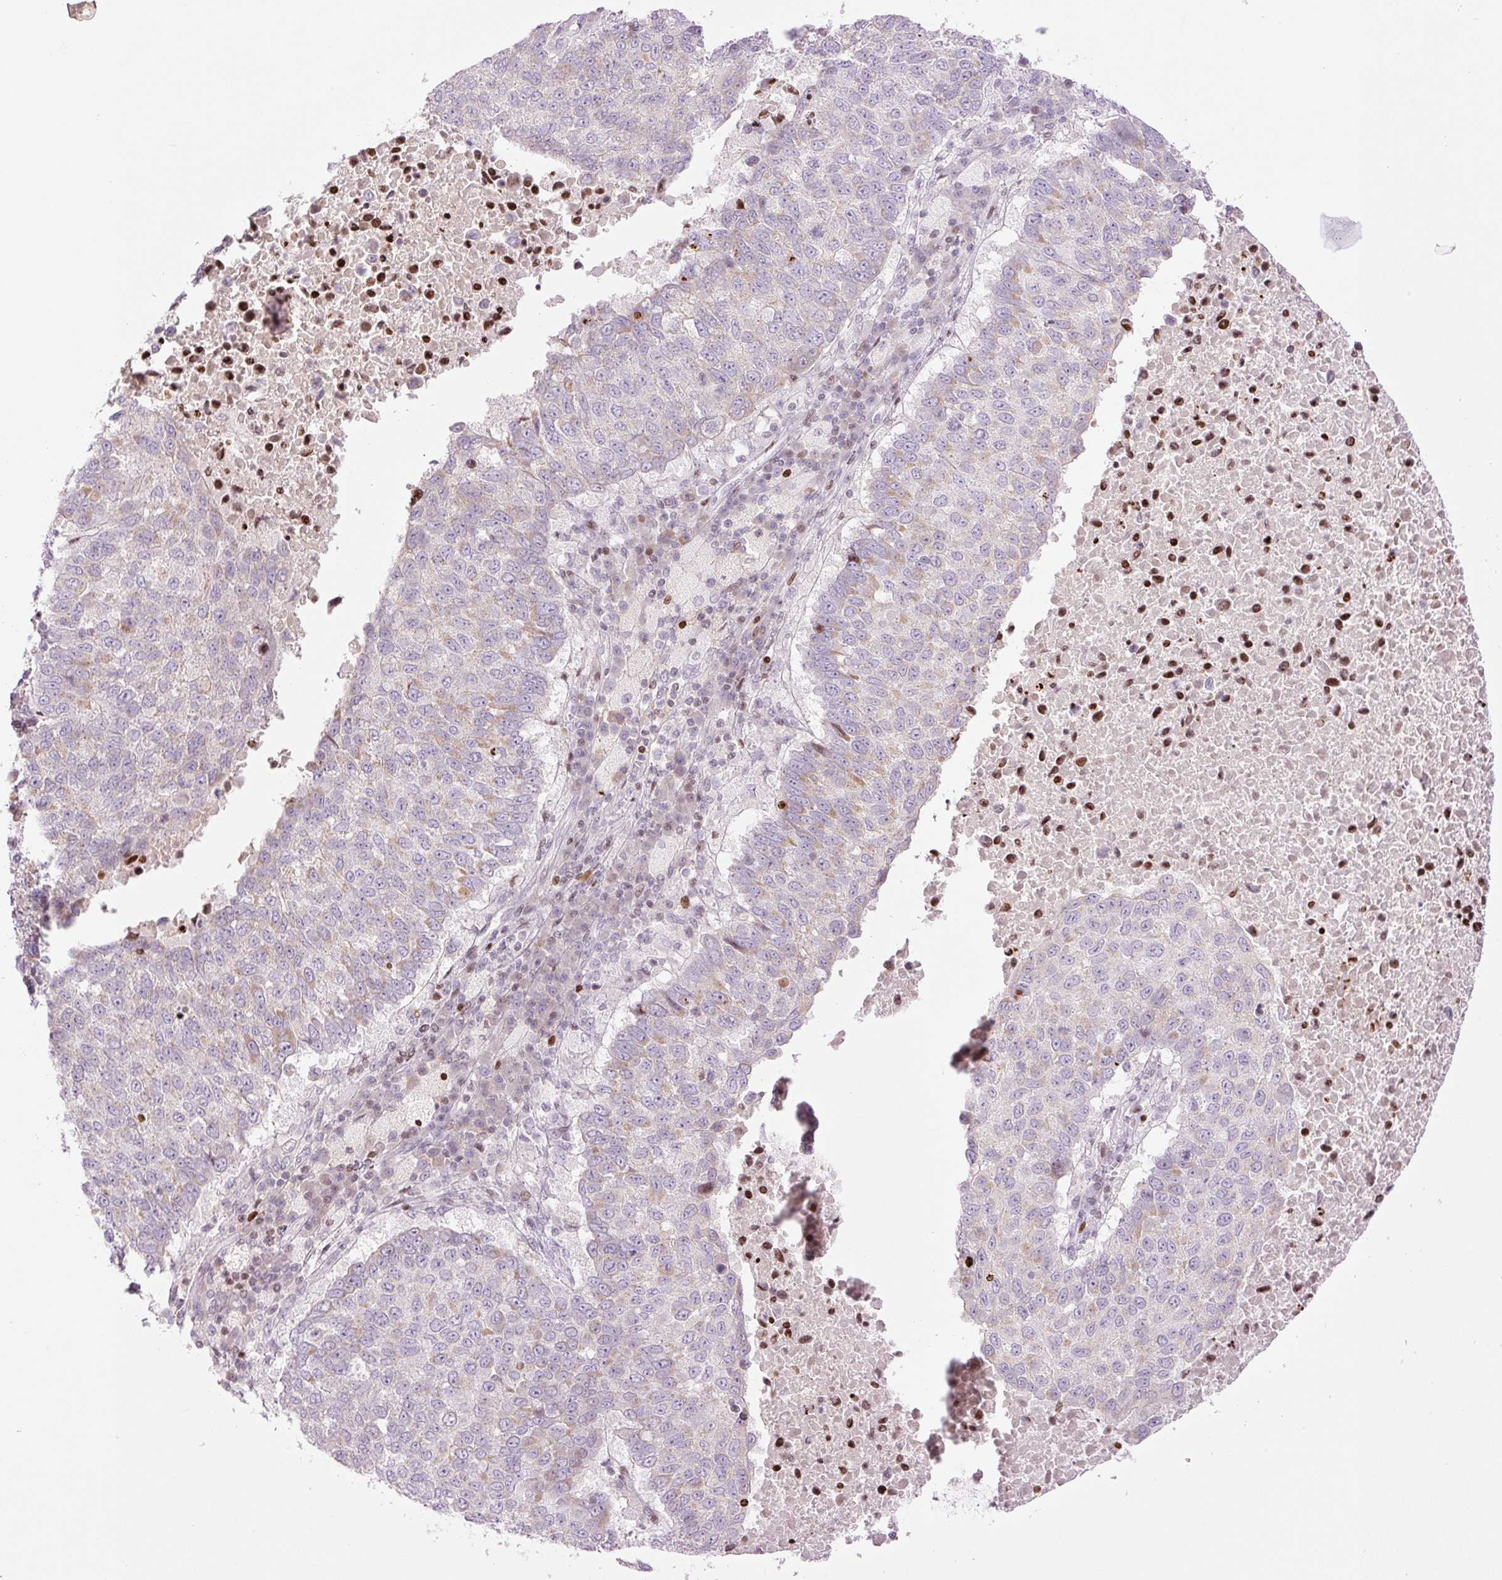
{"staining": {"intensity": "weak", "quantity": "25%-75%", "location": "cytoplasmic/membranous"}, "tissue": "lung cancer", "cell_type": "Tumor cells", "image_type": "cancer", "snomed": [{"axis": "morphology", "description": "Squamous cell carcinoma, NOS"}, {"axis": "topography", "description": "Lung"}], "caption": "Immunohistochemical staining of human lung cancer shows weak cytoplasmic/membranous protein positivity in about 25%-75% of tumor cells.", "gene": "TMEM177", "patient": {"sex": "male", "age": 73}}